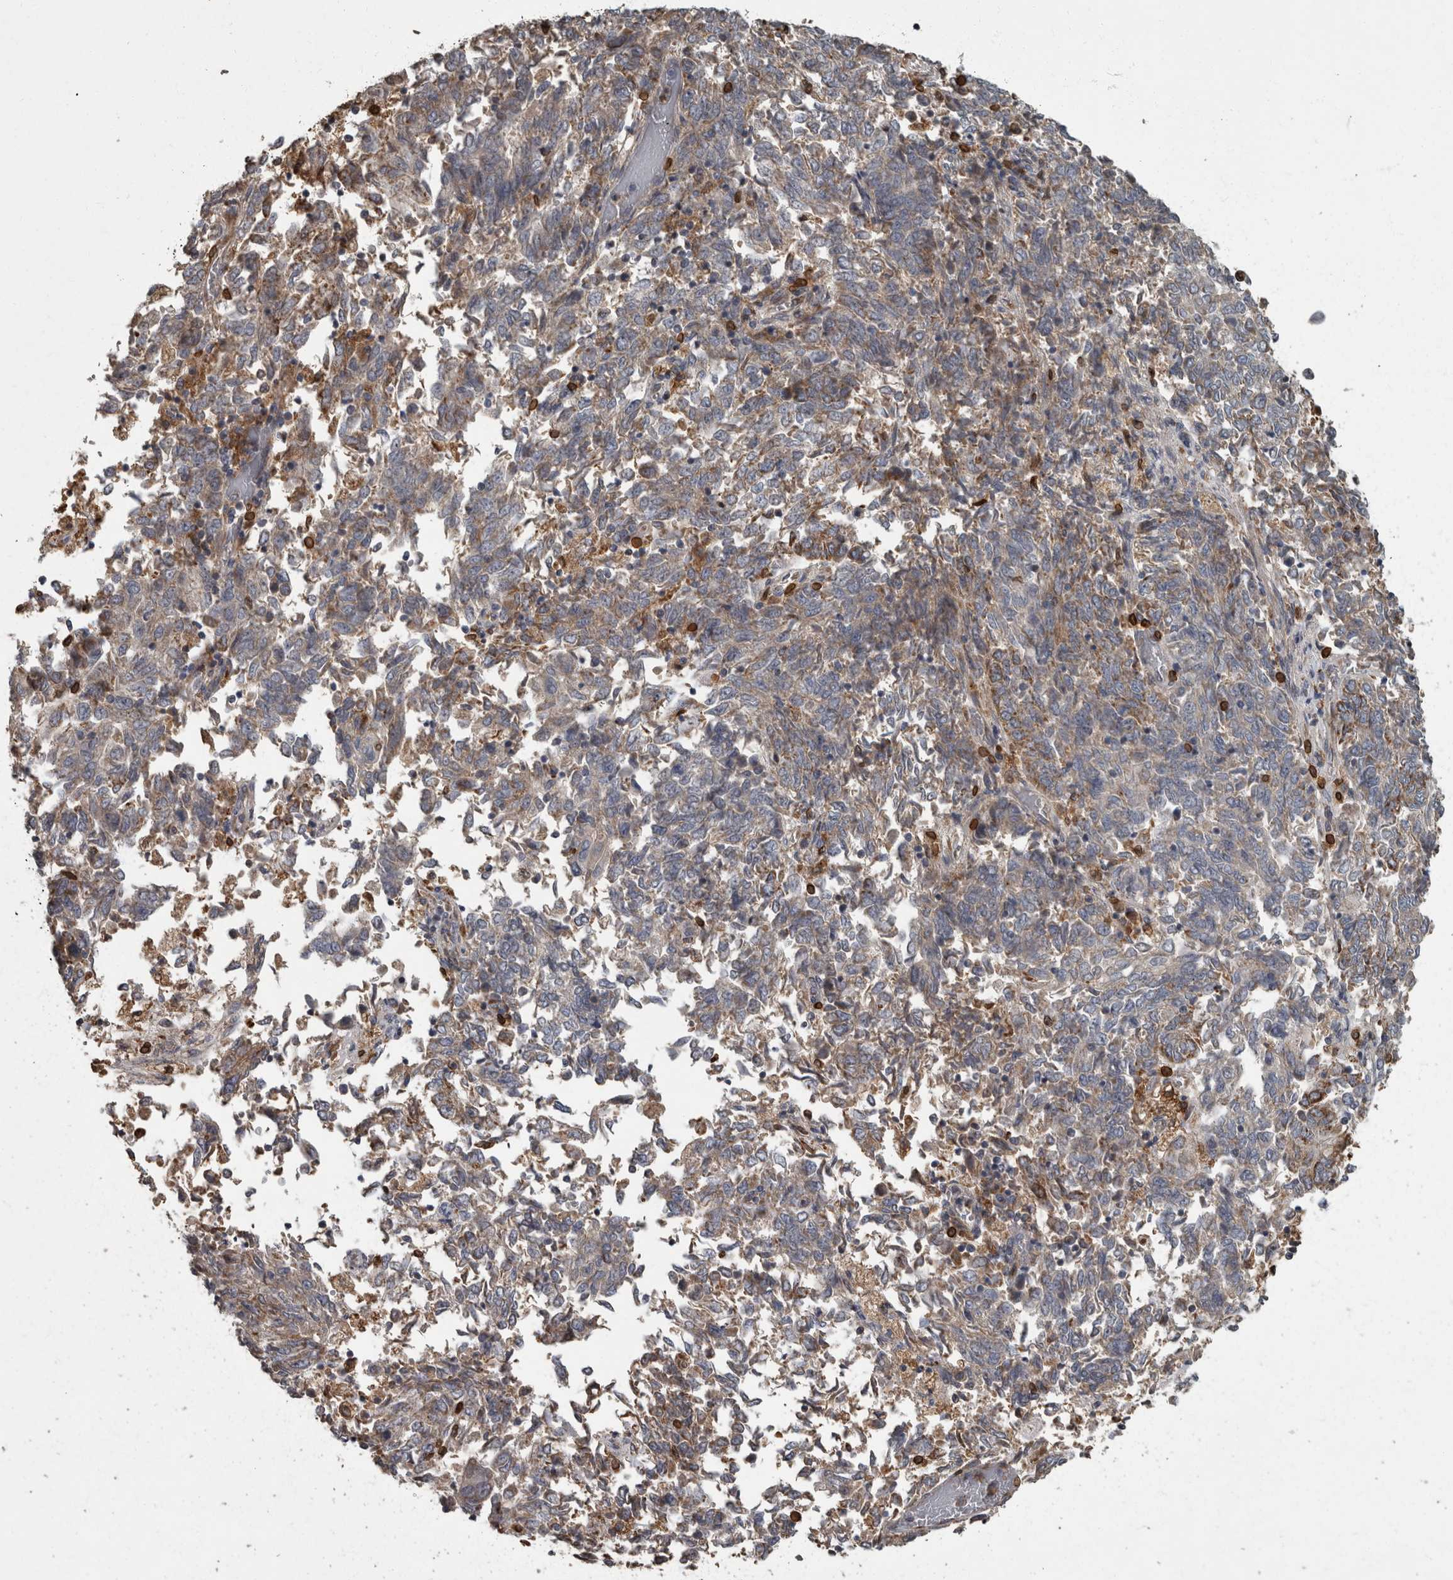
{"staining": {"intensity": "weak", "quantity": "25%-75%", "location": "cytoplasmic/membranous"}, "tissue": "endometrial cancer", "cell_type": "Tumor cells", "image_type": "cancer", "snomed": [{"axis": "morphology", "description": "Adenocarcinoma, NOS"}, {"axis": "topography", "description": "Endometrium"}], "caption": "Immunohistochemical staining of adenocarcinoma (endometrial) exhibits weak cytoplasmic/membranous protein positivity in approximately 25%-75% of tumor cells.", "gene": "PPP1R3C", "patient": {"sex": "female", "age": 80}}